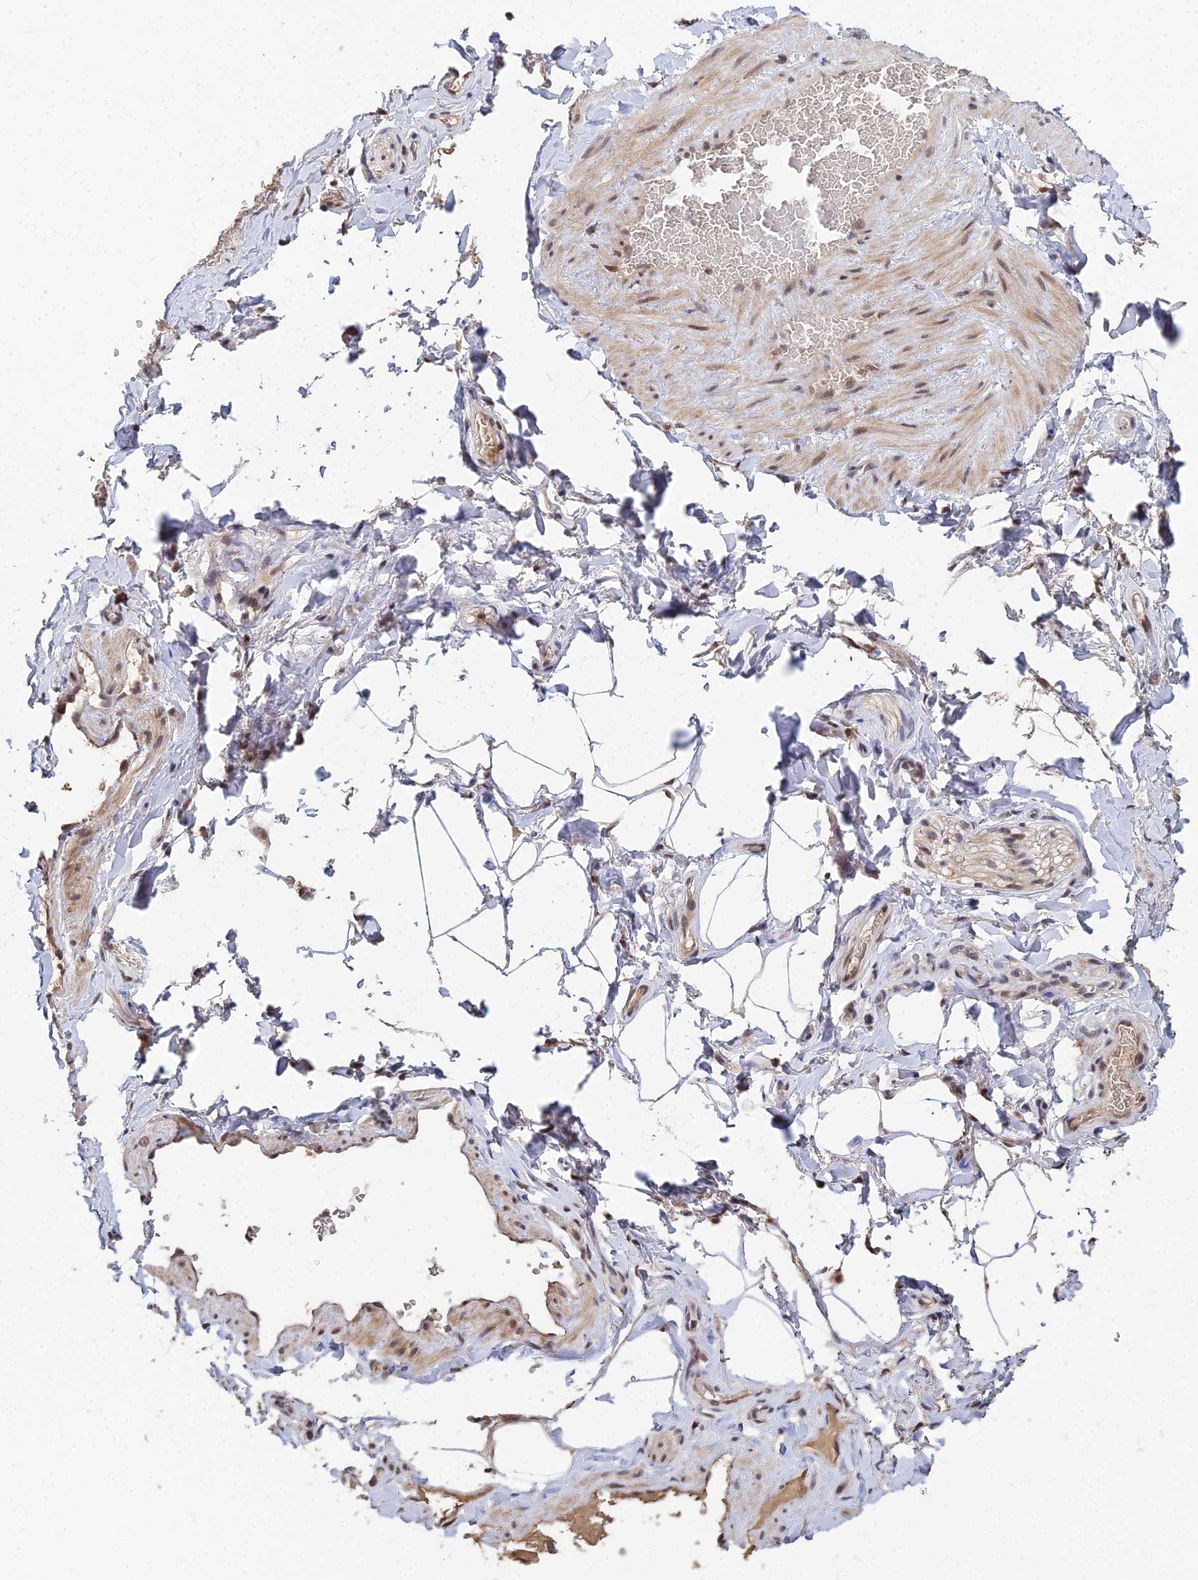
{"staining": {"intensity": "moderate", "quantity": ">75%", "location": "nuclear"}, "tissue": "adipose tissue", "cell_type": "Adipocytes", "image_type": "normal", "snomed": [{"axis": "morphology", "description": "Normal tissue, NOS"}, {"axis": "topography", "description": "Soft tissue"}, {"axis": "topography", "description": "Vascular tissue"}], "caption": "DAB immunohistochemical staining of benign adipose tissue demonstrates moderate nuclear protein positivity in about >75% of adipocytes.", "gene": "BIVM", "patient": {"sex": "male", "age": 54}}